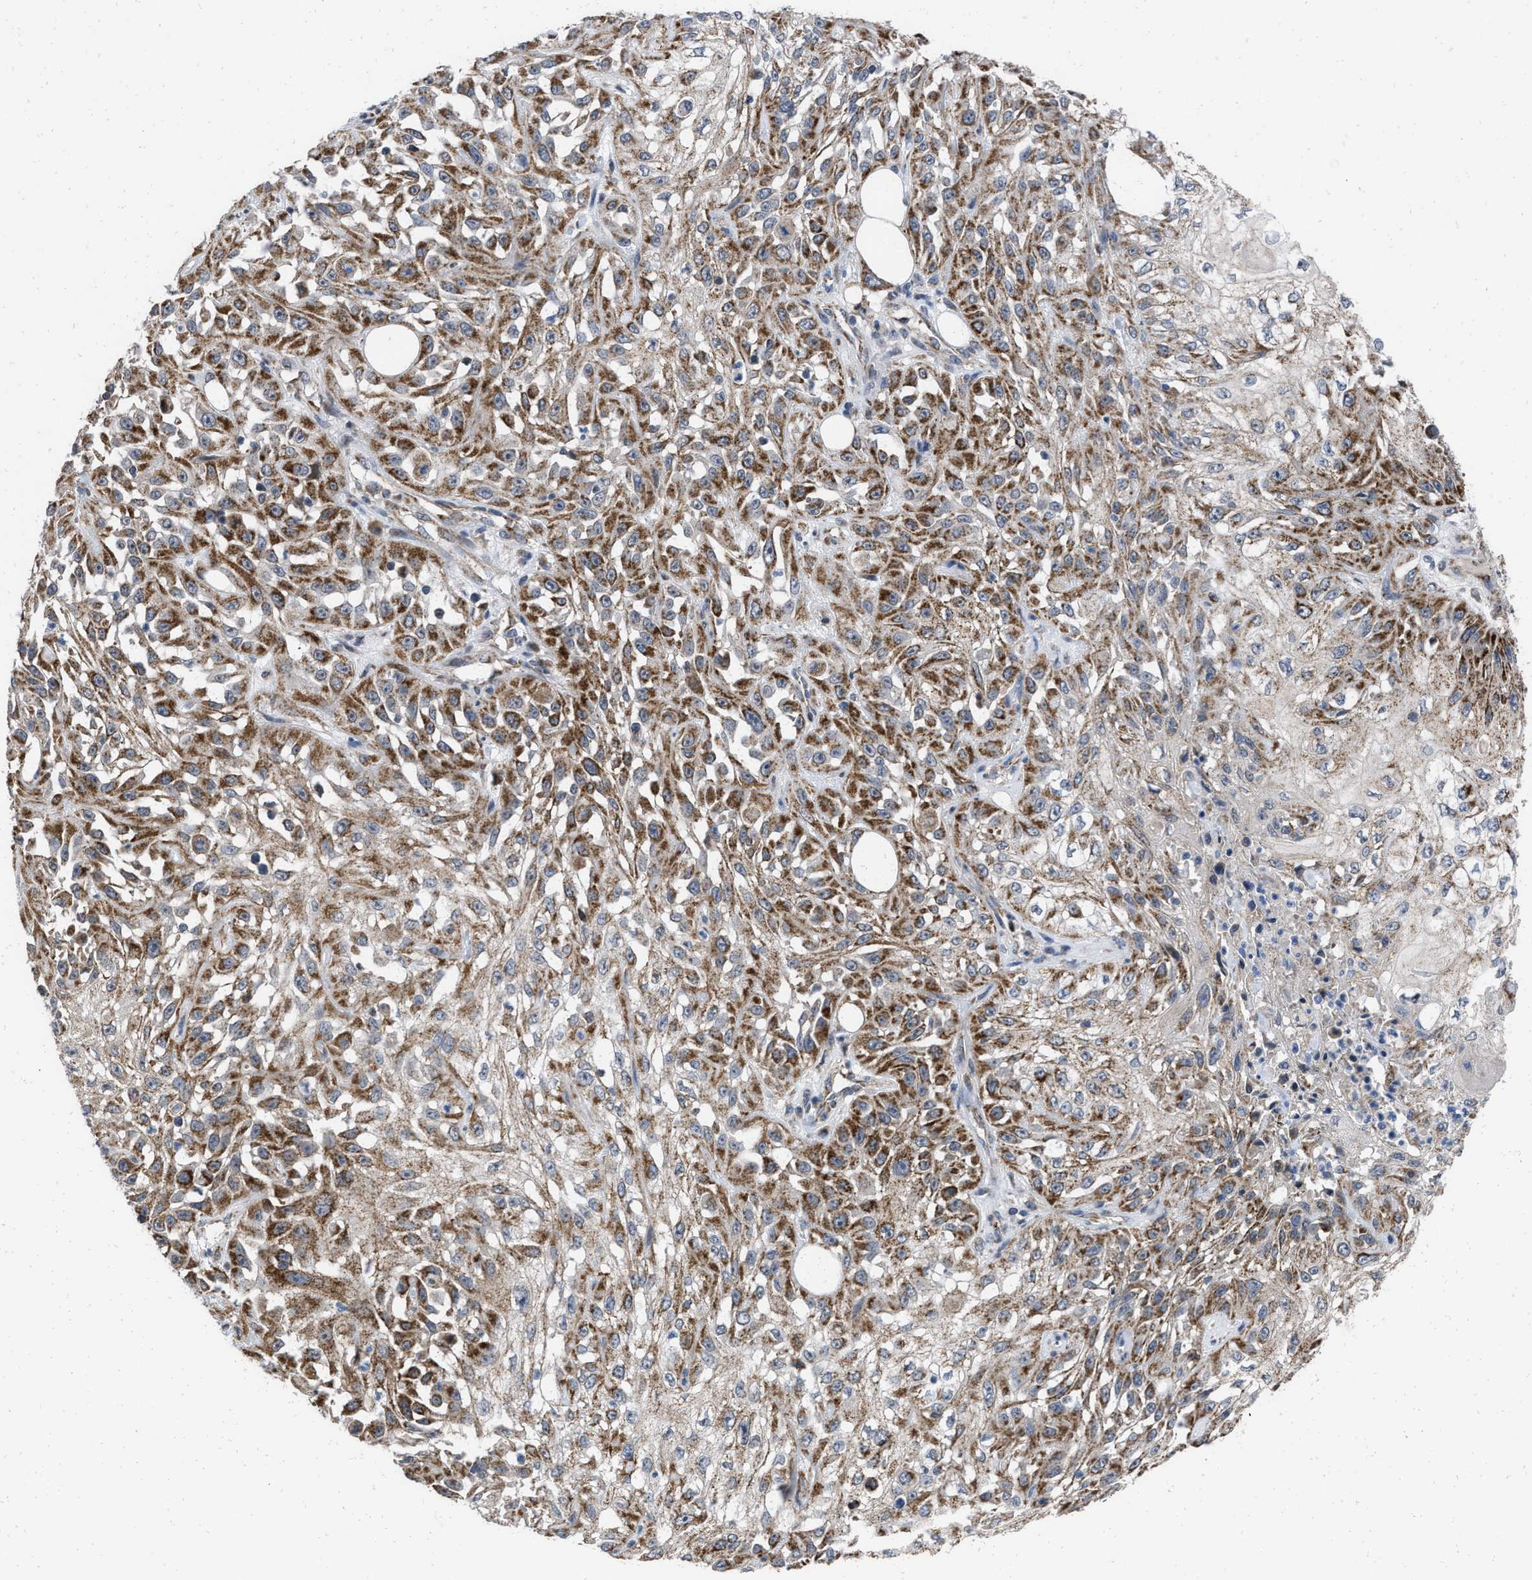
{"staining": {"intensity": "strong", "quantity": ">75%", "location": "cytoplasmic/membranous"}, "tissue": "skin cancer", "cell_type": "Tumor cells", "image_type": "cancer", "snomed": [{"axis": "morphology", "description": "Squamous cell carcinoma, NOS"}, {"axis": "morphology", "description": "Squamous cell carcinoma, metastatic, NOS"}, {"axis": "topography", "description": "Skin"}, {"axis": "topography", "description": "Lymph node"}], "caption": "Metastatic squamous cell carcinoma (skin) tissue reveals strong cytoplasmic/membranous staining in approximately >75% of tumor cells, visualized by immunohistochemistry. Immunohistochemistry stains the protein of interest in brown and the nuclei are stained blue.", "gene": "AKAP1", "patient": {"sex": "male", "age": 75}}